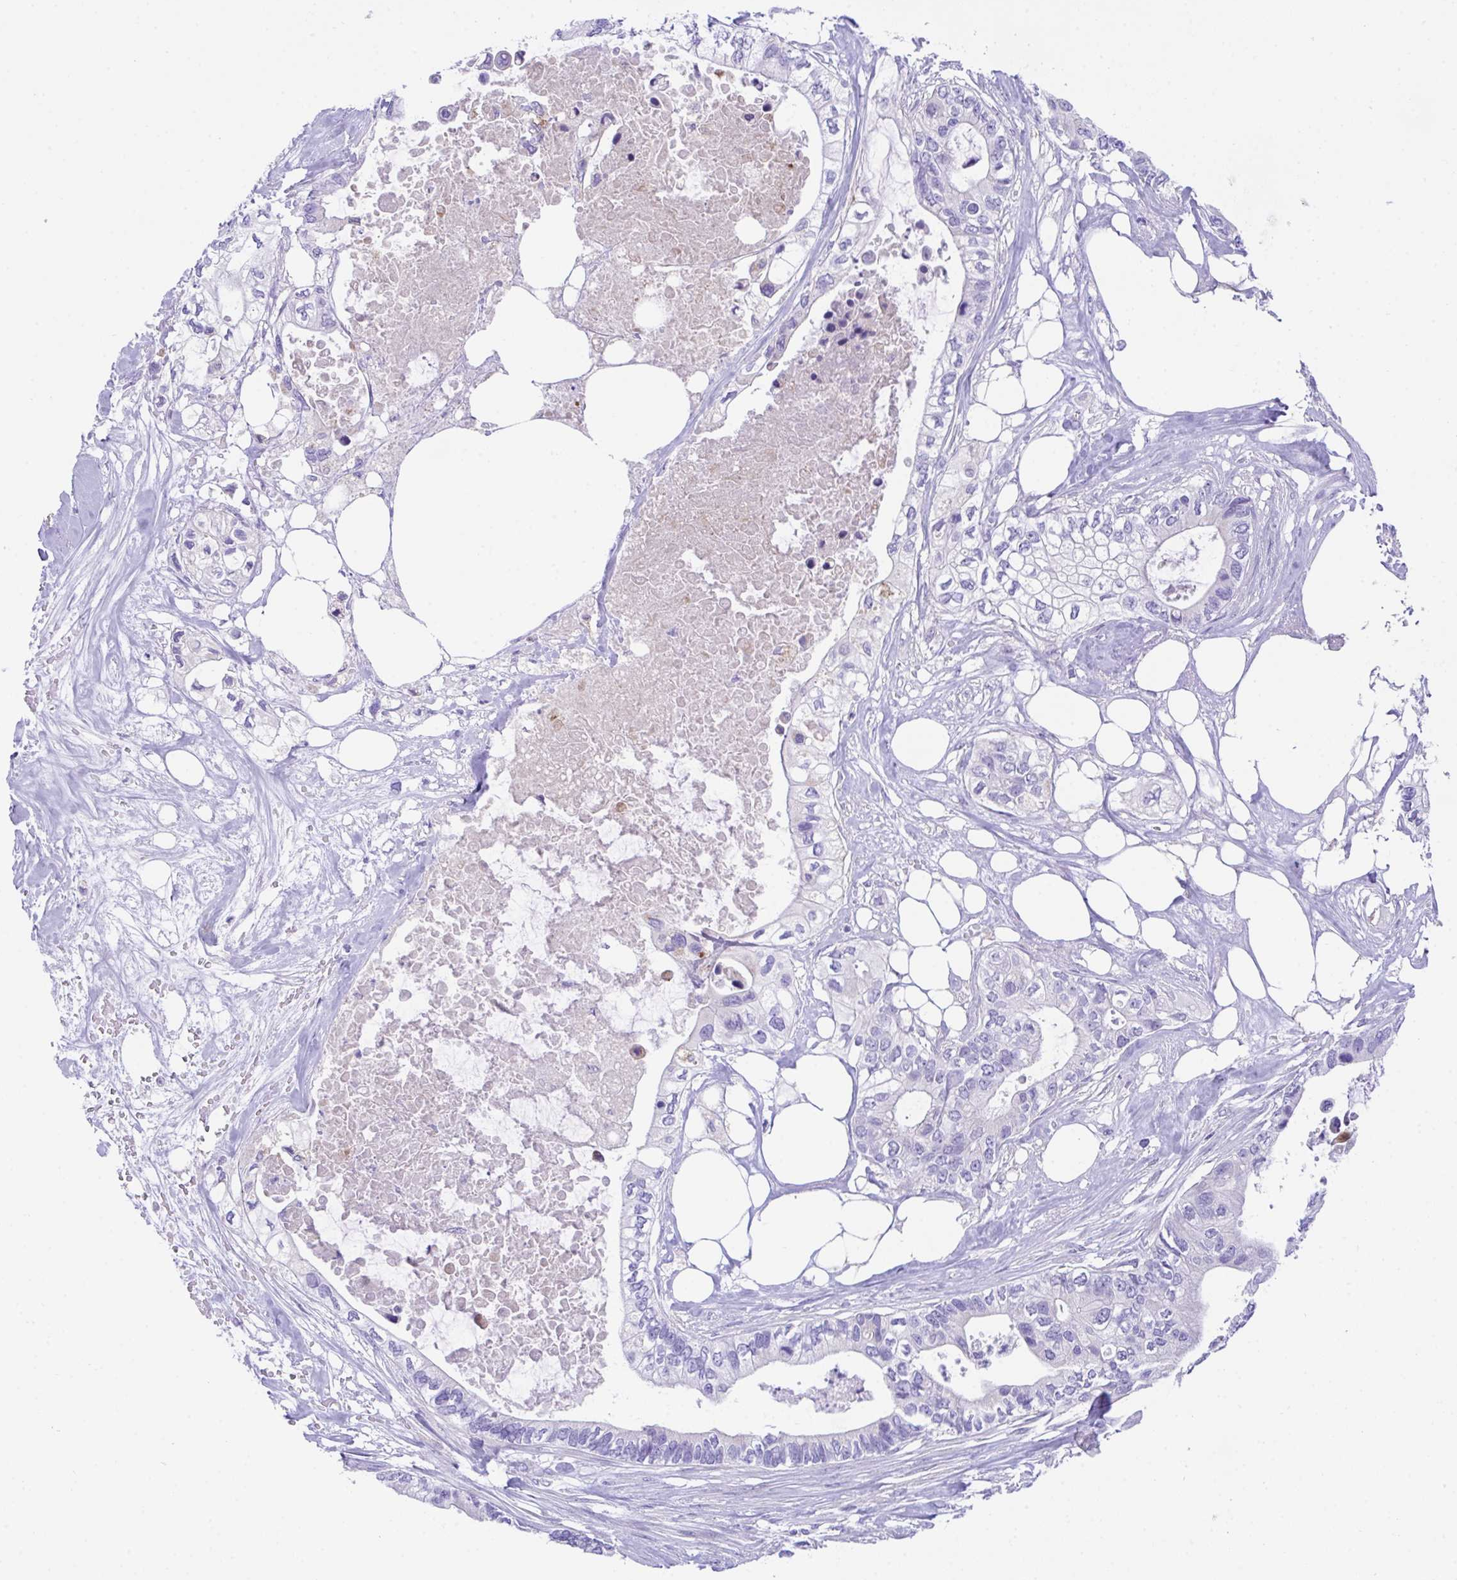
{"staining": {"intensity": "negative", "quantity": "none", "location": "none"}, "tissue": "pancreatic cancer", "cell_type": "Tumor cells", "image_type": "cancer", "snomed": [{"axis": "morphology", "description": "Adenocarcinoma, NOS"}, {"axis": "topography", "description": "Pancreas"}], "caption": "Pancreatic cancer was stained to show a protein in brown. There is no significant staining in tumor cells.", "gene": "TMEM106B", "patient": {"sex": "female", "age": 63}}